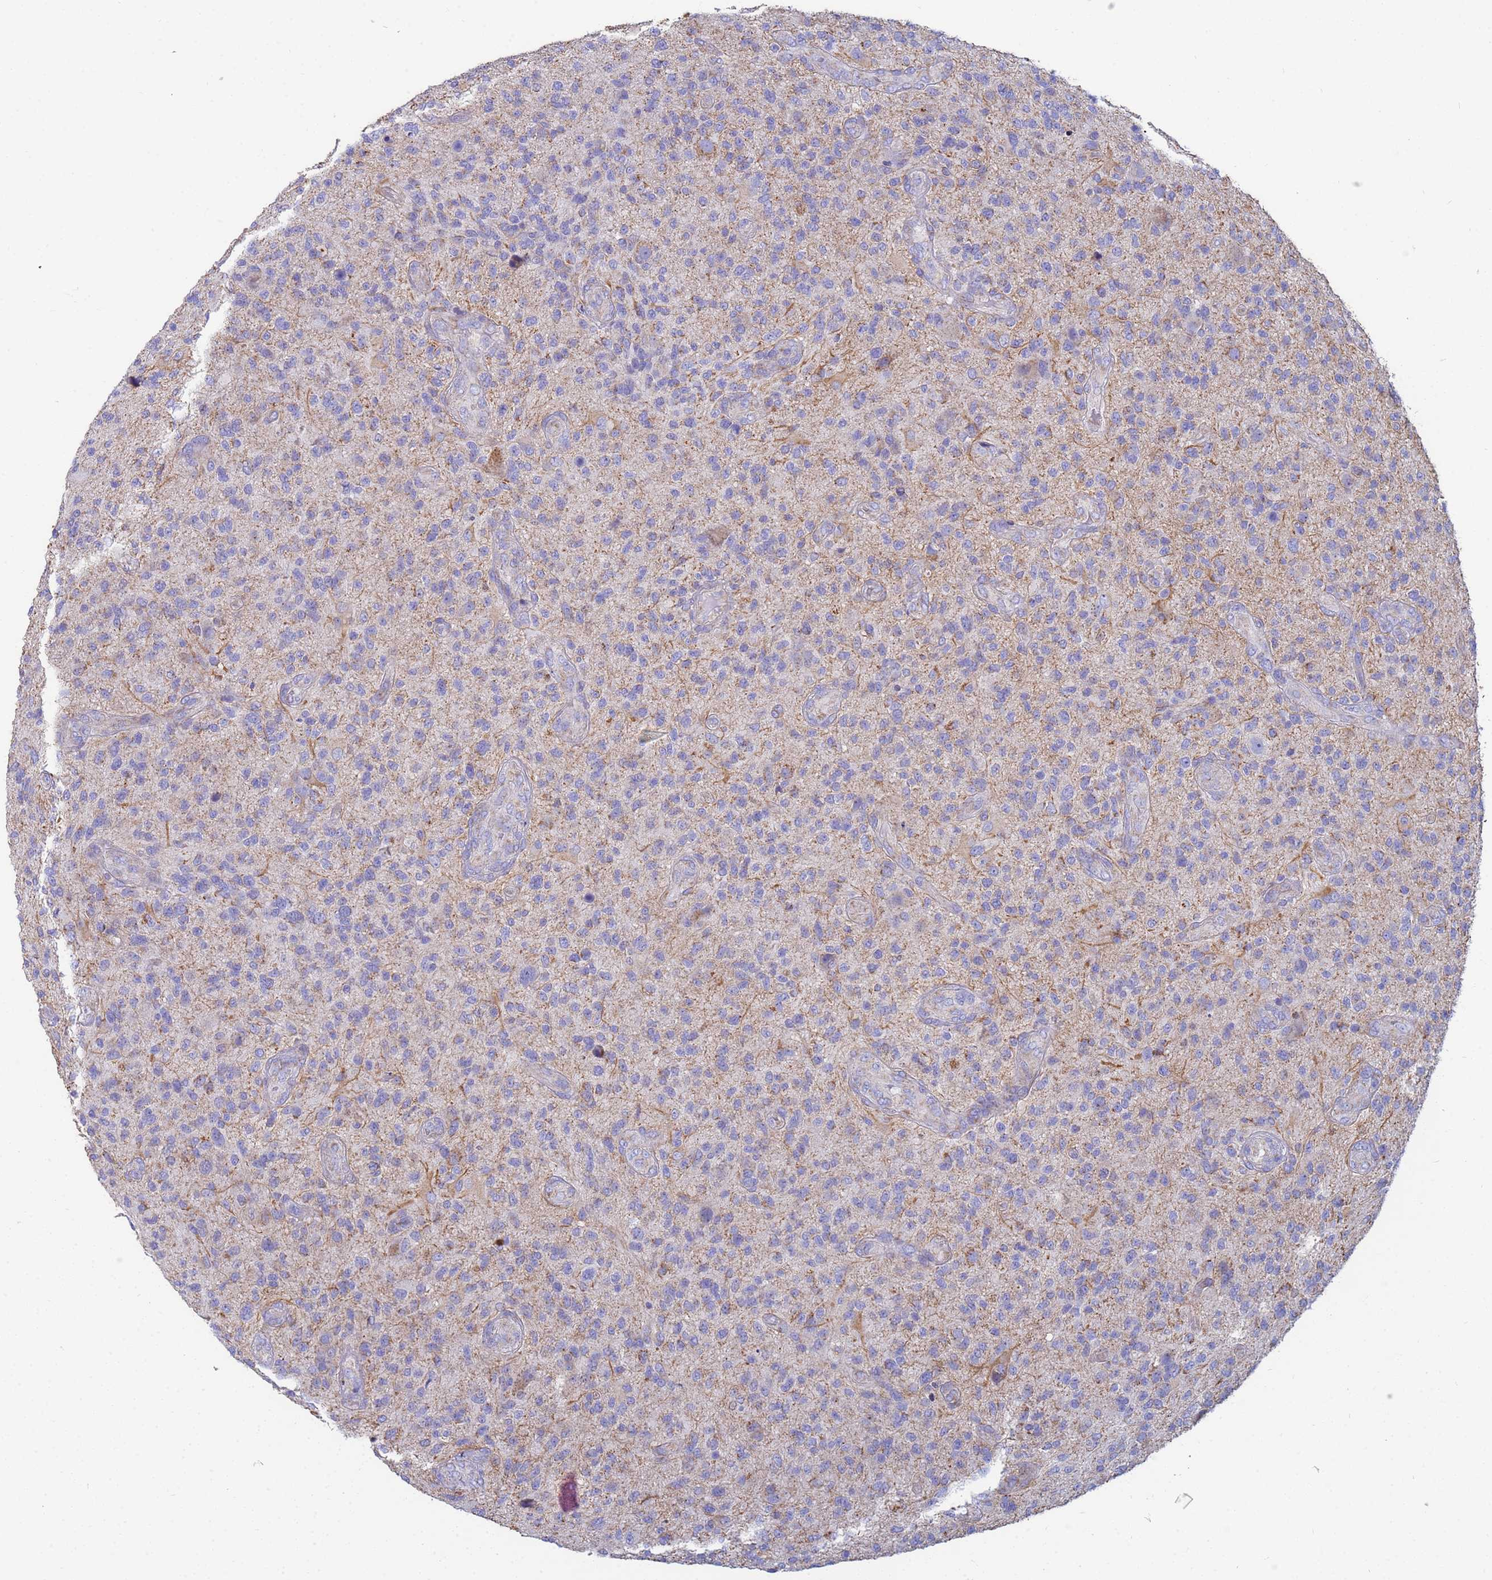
{"staining": {"intensity": "negative", "quantity": "none", "location": "none"}, "tissue": "glioma", "cell_type": "Tumor cells", "image_type": "cancer", "snomed": [{"axis": "morphology", "description": "Glioma, malignant, High grade"}, {"axis": "topography", "description": "Brain"}], "caption": "DAB immunohistochemical staining of human malignant high-grade glioma shows no significant positivity in tumor cells. (DAB immunohistochemistry (IHC) with hematoxylin counter stain).", "gene": "UQCRH", "patient": {"sex": "male", "age": 47}}